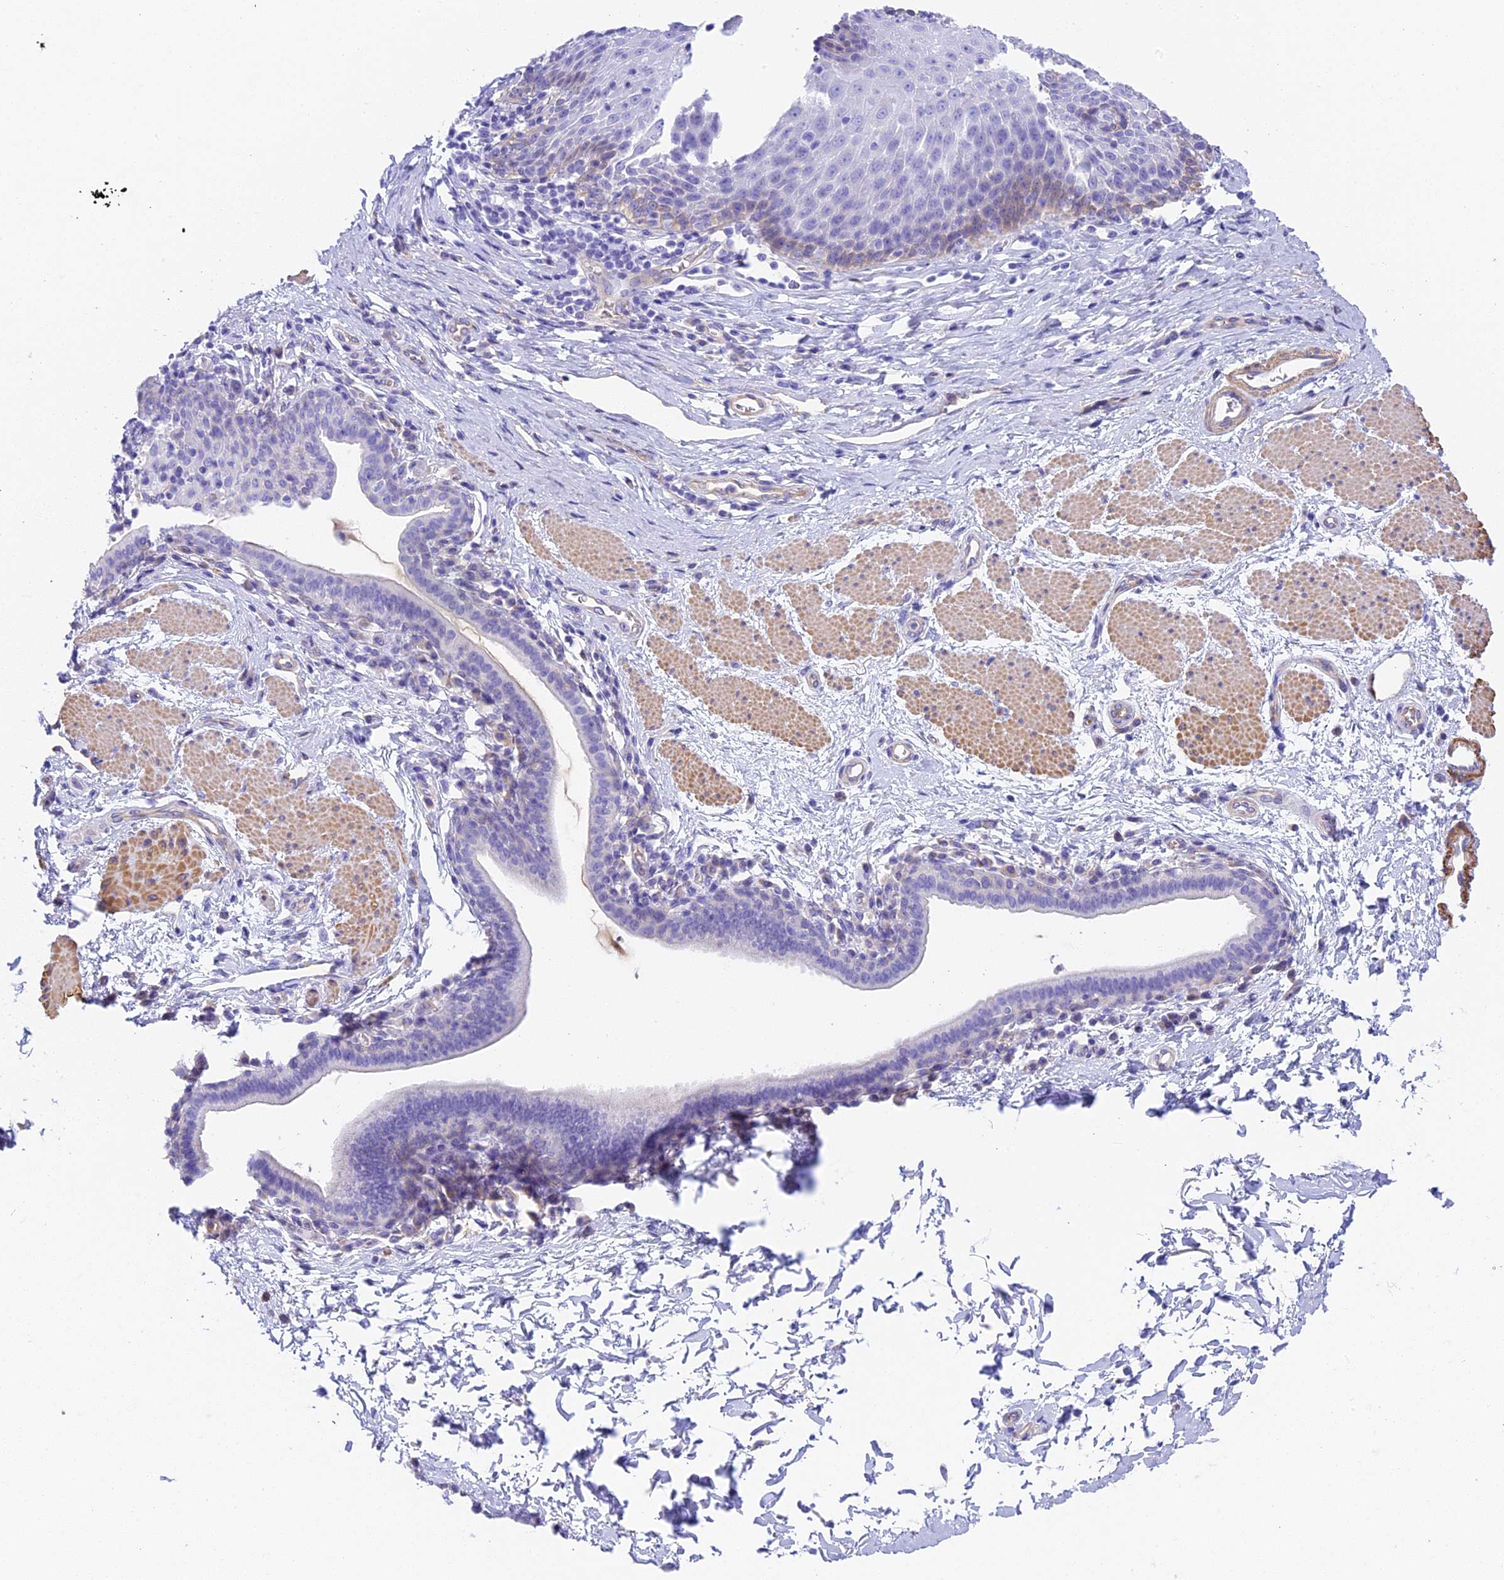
{"staining": {"intensity": "moderate", "quantity": "<25%", "location": "cytoplasmic/membranous"}, "tissue": "esophagus", "cell_type": "Squamous epithelial cells", "image_type": "normal", "snomed": [{"axis": "morphology", "description": "Normal tissue, NOS"}, {"axis": "topography", "description": "Esophagus"}], "caption": "Protein expression analysis of benign human esophagus reveals moderate cytoplasmic/membranous expression in about <25% of squamous epithelial cells. Using DAB (3,3'-diaminobenzidine) (brown) and hematoxylin (blue) stains, captured at high magnification using brightfield microscopy.", "gene": "HOMER3", "patient": {"sex": "female", "age": 61}}